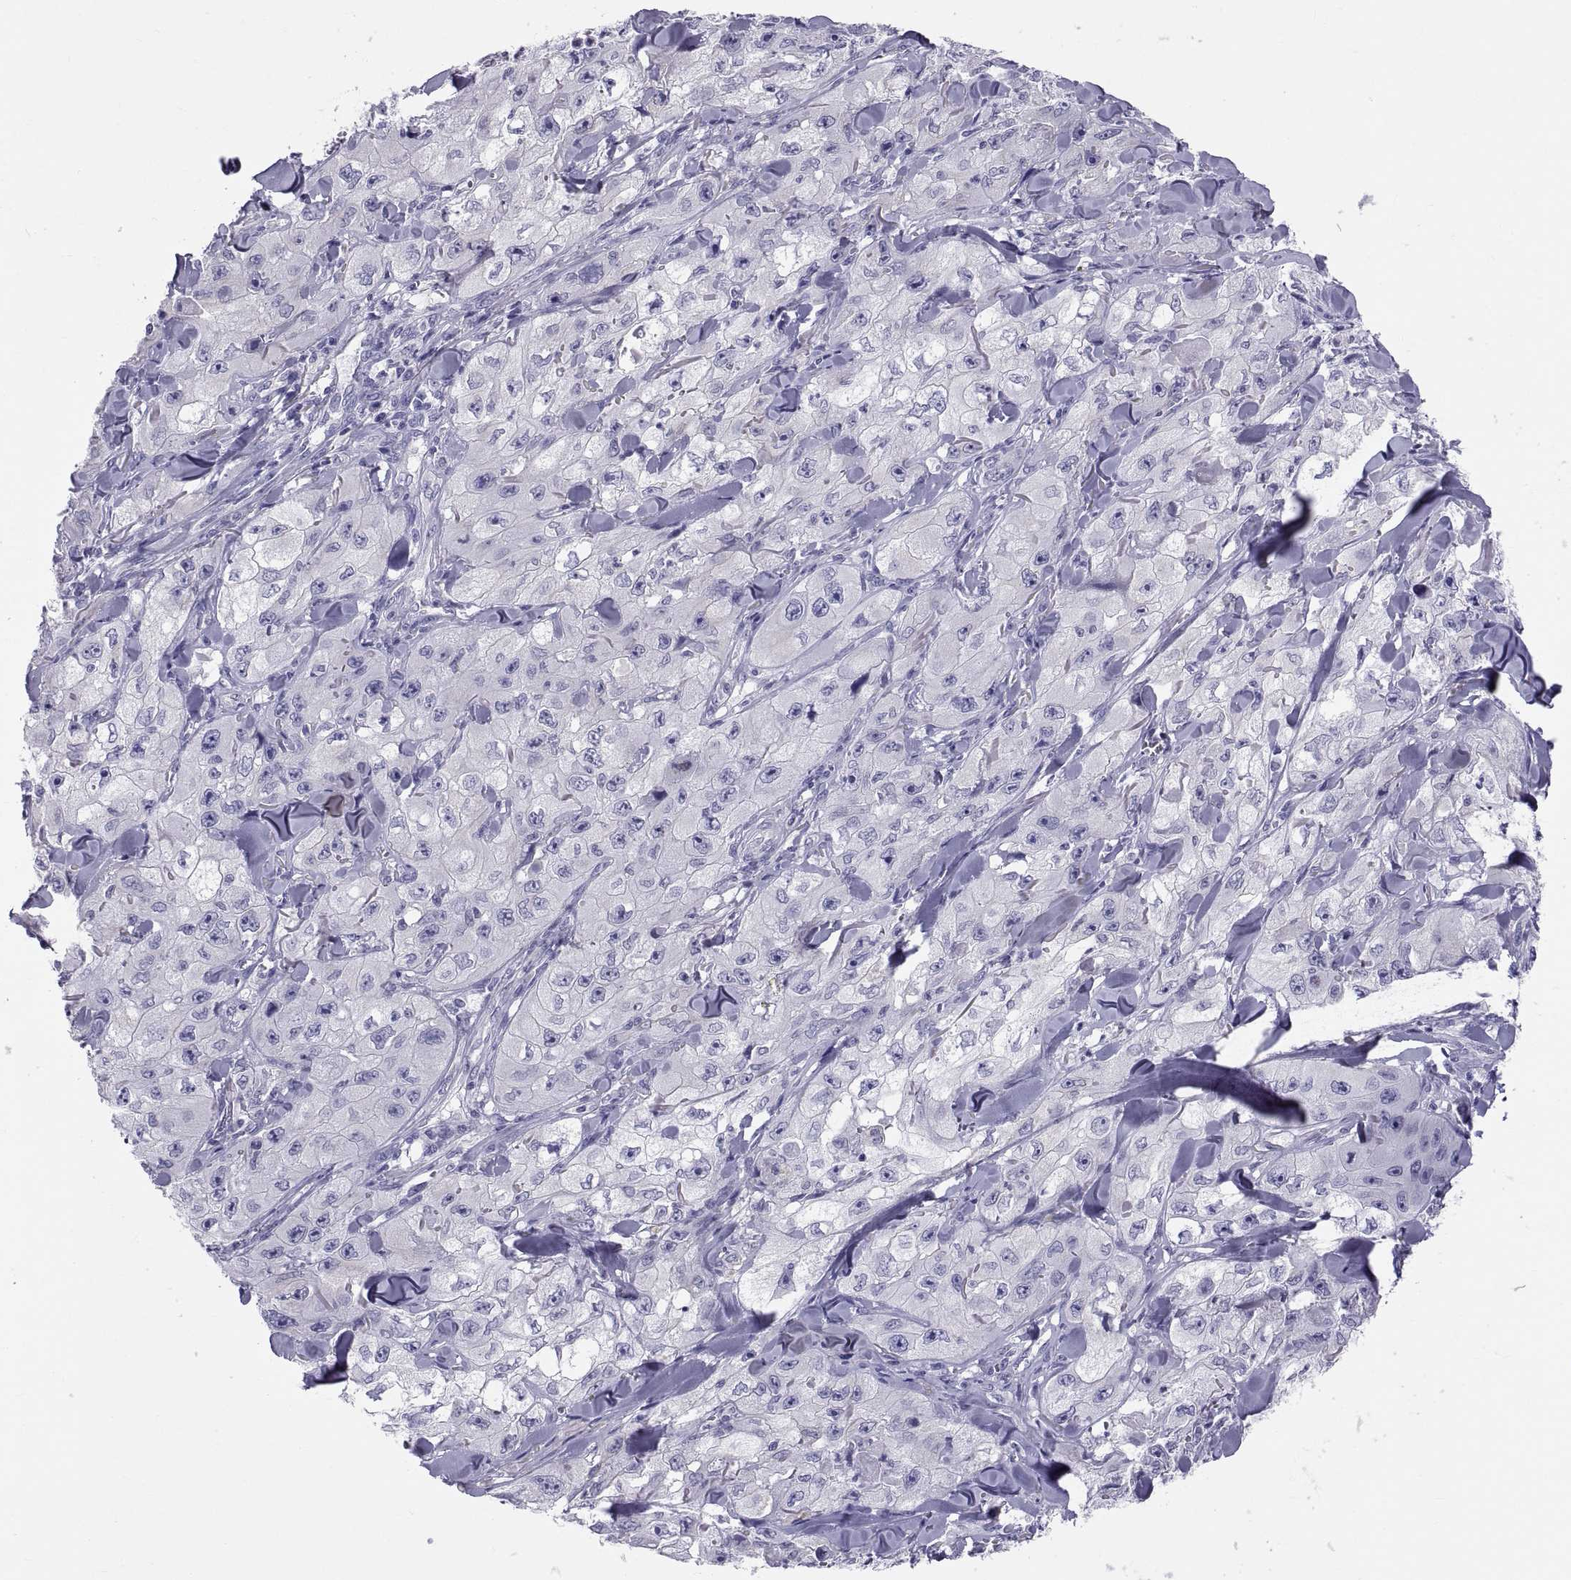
{"staining": {"intensity": "negative", "quantity": "none", "location": "none"}, "tissue": "skin cancer", "cell_type": "Tumor cells", "image_type": "cancer", "snomed": [{"axis": "morphology", "description": "Squamous cell carcinoma, NOS"}, {"axis": "topography", "description": "Skin"}, {"axis": "topography", "description": "Subcutis"}], "caption": "Immunohistochemical staining of human skin cancer (squamous cell carcinoma) reveals no significant positivity in tumor cells. (DAB immunohistochemistry visualized using brightfield microscopy, high magnification).", "gene": "RNASE12", "patient": {"sex": "male", "age": 73}}